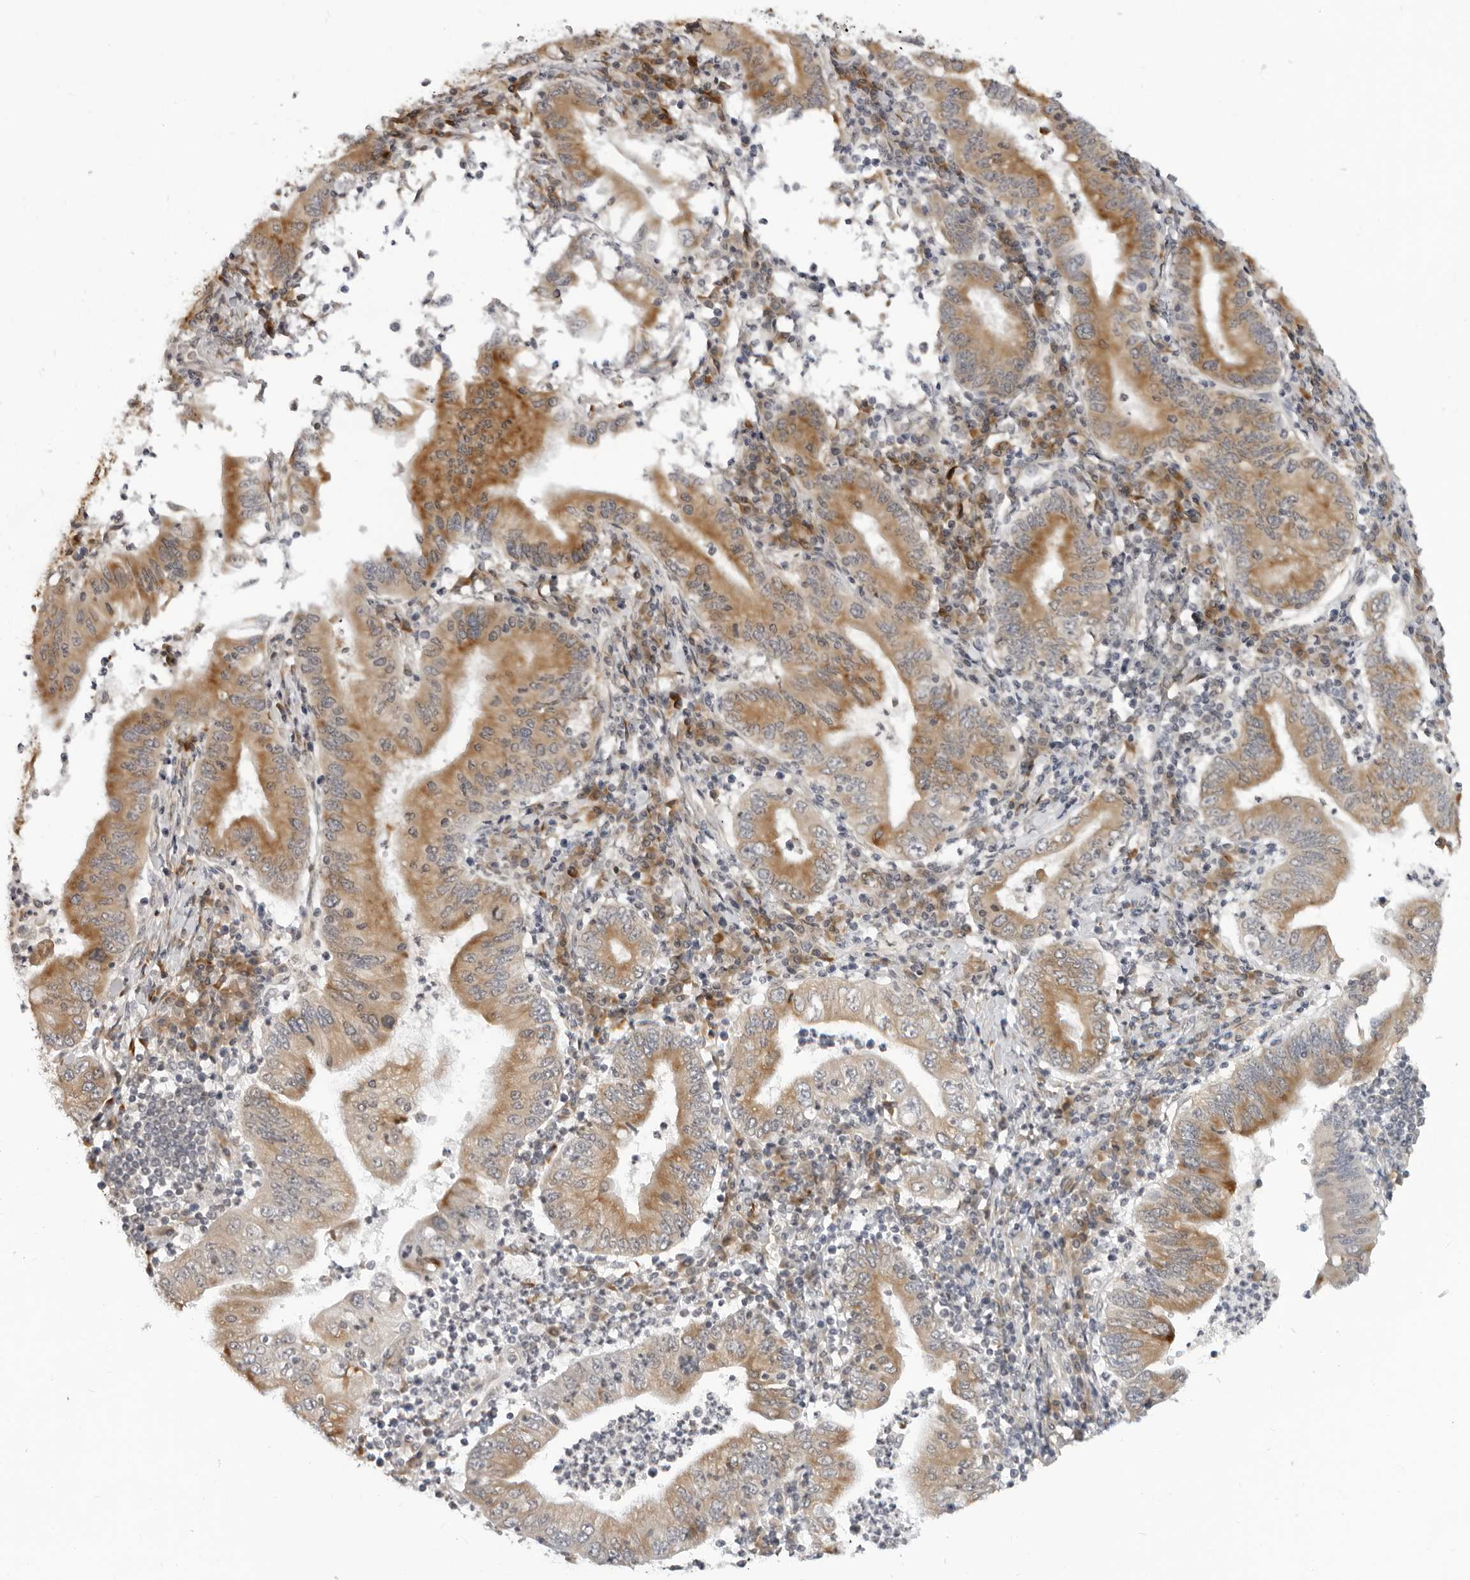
{"staining": {"intensity": "moderate", "quantity": ">75%", "location": "cytoplasmic/membranous"}, "tissue": "stomach cancer", "cell_type": "Tumor cells", "image_type": "cancer", "snomed": [{"axis": "morphology", "description": "Normal tissue, NOS"}, {"axis": "morphology", "description": "Adenocarcinoma, NOS"}, {"axis": "topography", "description": "Esophagus"}, {"axis": "topography", "description": "Stomach, upper"}, {"axis": "topography", "description": "Peripheral nerve tissue"}], "caption": "Adenocarcinoma (stomach) was stained to show a protein in brown. There is medium levels of moderate cytoplasmic/membranous expression in about >75% of tumor cells. (Stains: DAB (3,3'-diaminobenzidine) in brown, nuclei in blue, Microscopy: brightfield microscopy at high magnification).", "gene": "SRGAP2", "patient": {"sex": "male", "age": 62}}